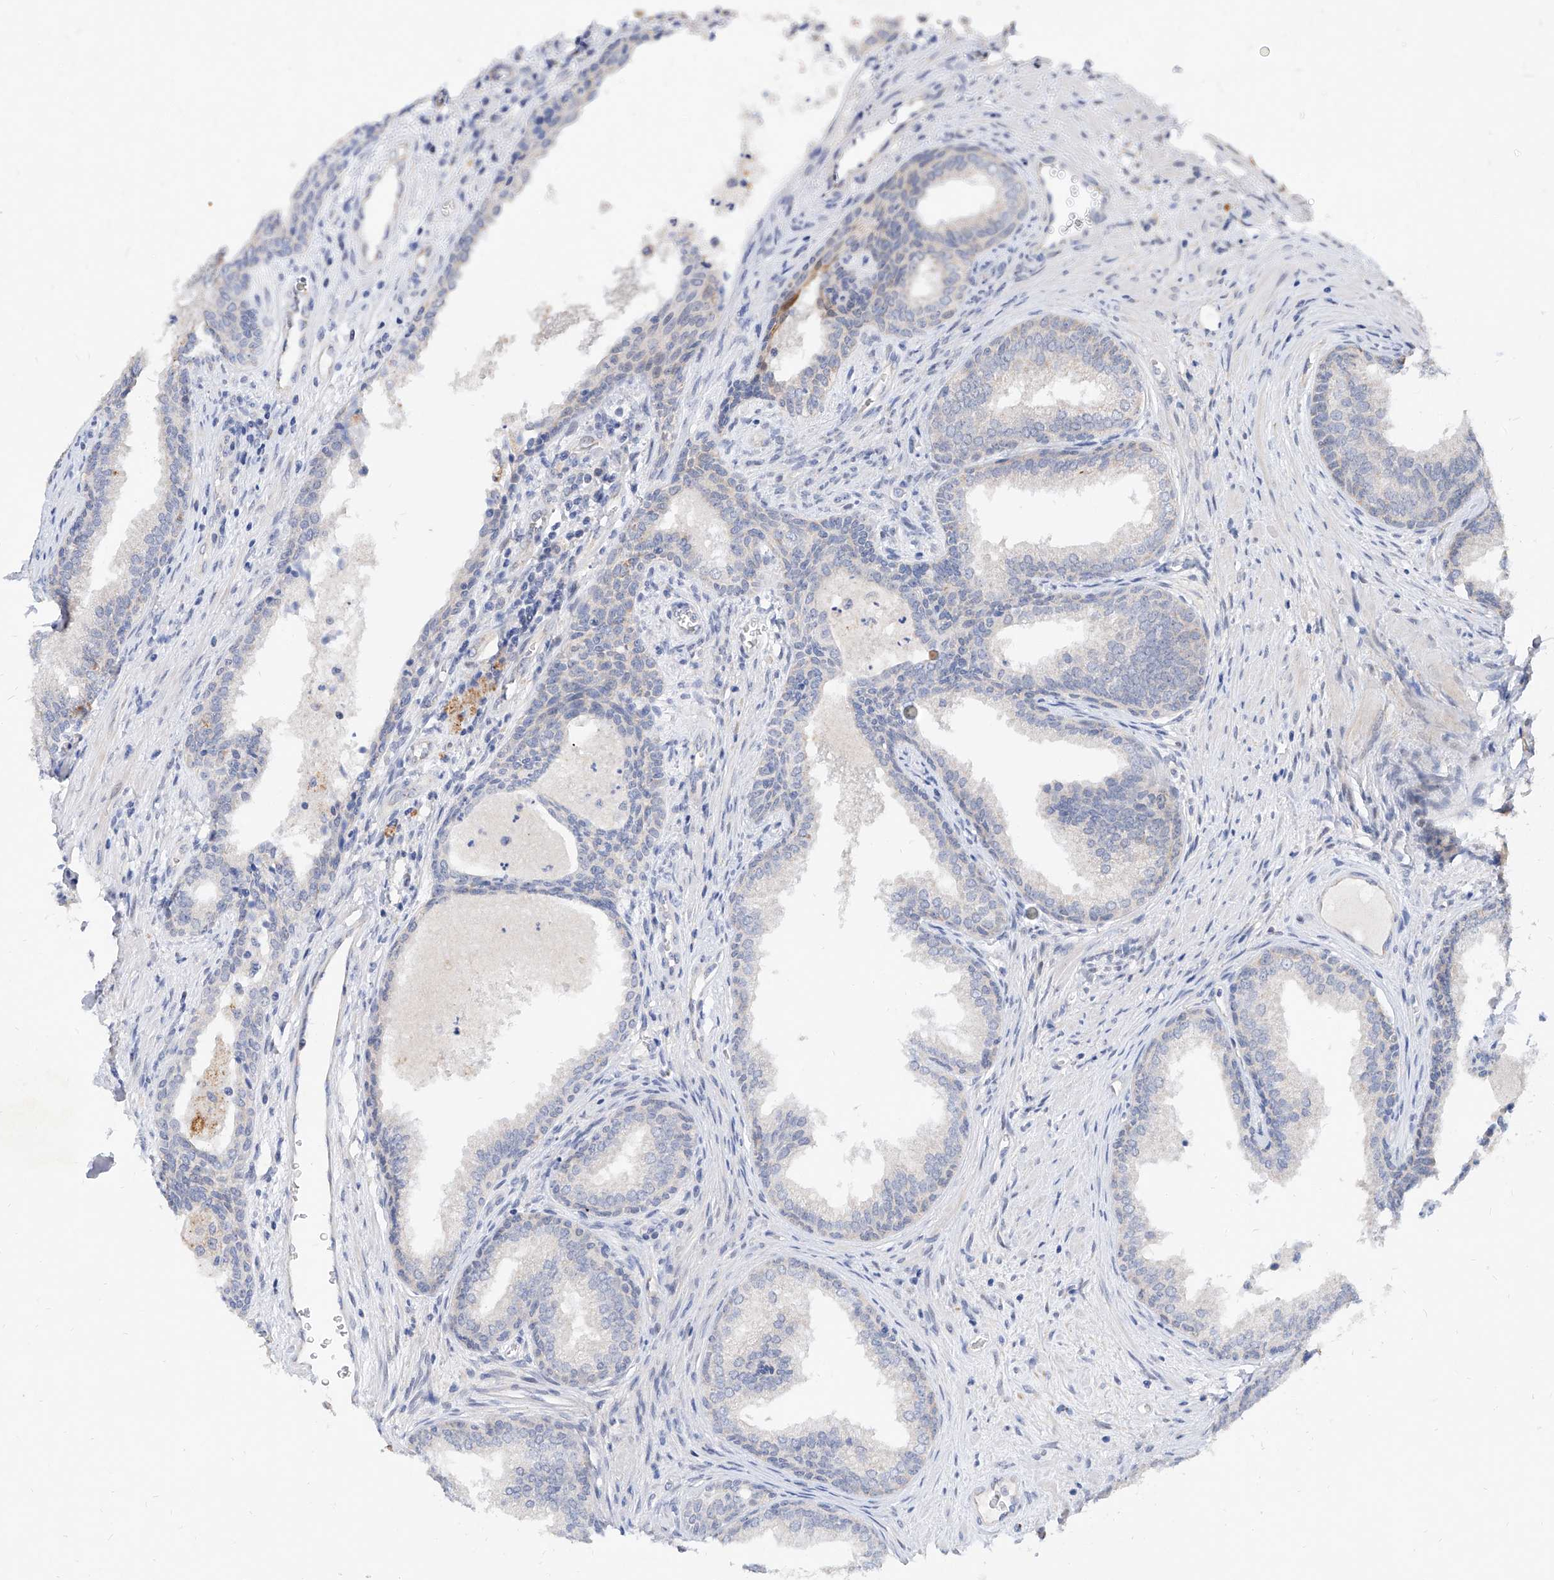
{"staining": {"intensity": "negative", "quantity": "none", "location": "none"}, "tissue": "prostate", "cell_type": "Glandular cells", "image_type": "normal", "snomed": [{"axis": "morphology", "description": "Normal tissue, NOS"}, {"axis": "topography", "description": "Prostate"}], "caption": "The image reveals no staining of glandular cells in unremarkable prostate. Nuclei are stained in blue.", "gene": "BPTF", "patient": {"sex": "male", "age": 76}}